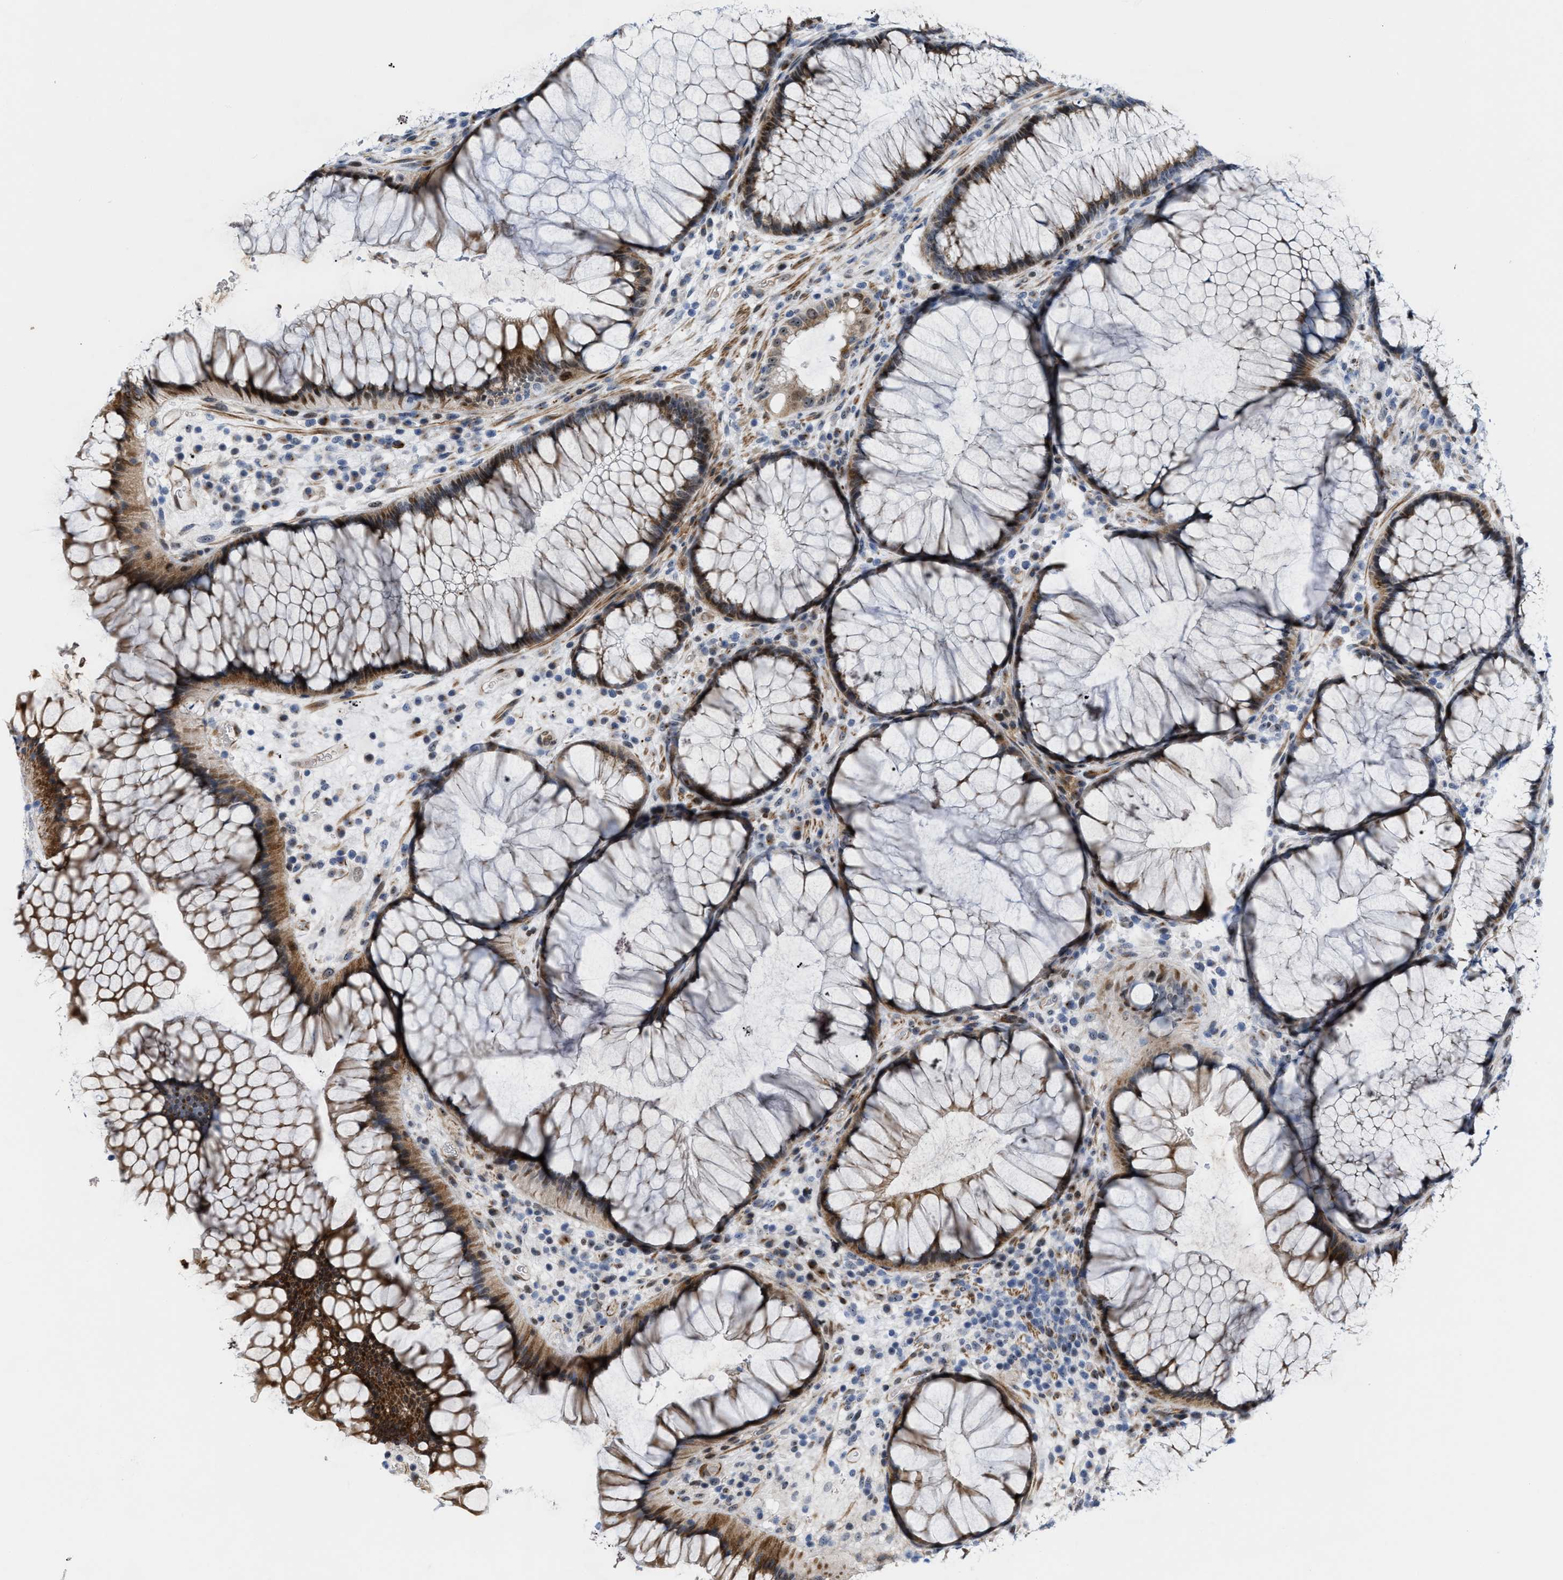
{"staining": {"intensity": "moderate", "quantity": "25%-75%", "location": "cytoplasmic/membranous,nuclear"}, "tissue": "rectum", "cell_type": "Glandular cells", "image_type": "normal", "snomed": [{"axis": "morphology", "description": "Normal tissue, NOS"}, {"axis": "topography", "description": "Rectum"}], "caption": "Brown immunohistochemical staining in unremarkable rectum exhibits moderate cytoplasmic/membranous,nuclear staining in about 25%-75% of glandular cells.", "gene": "POLR1F", "patient": {"sex": "male", "age": 51}}